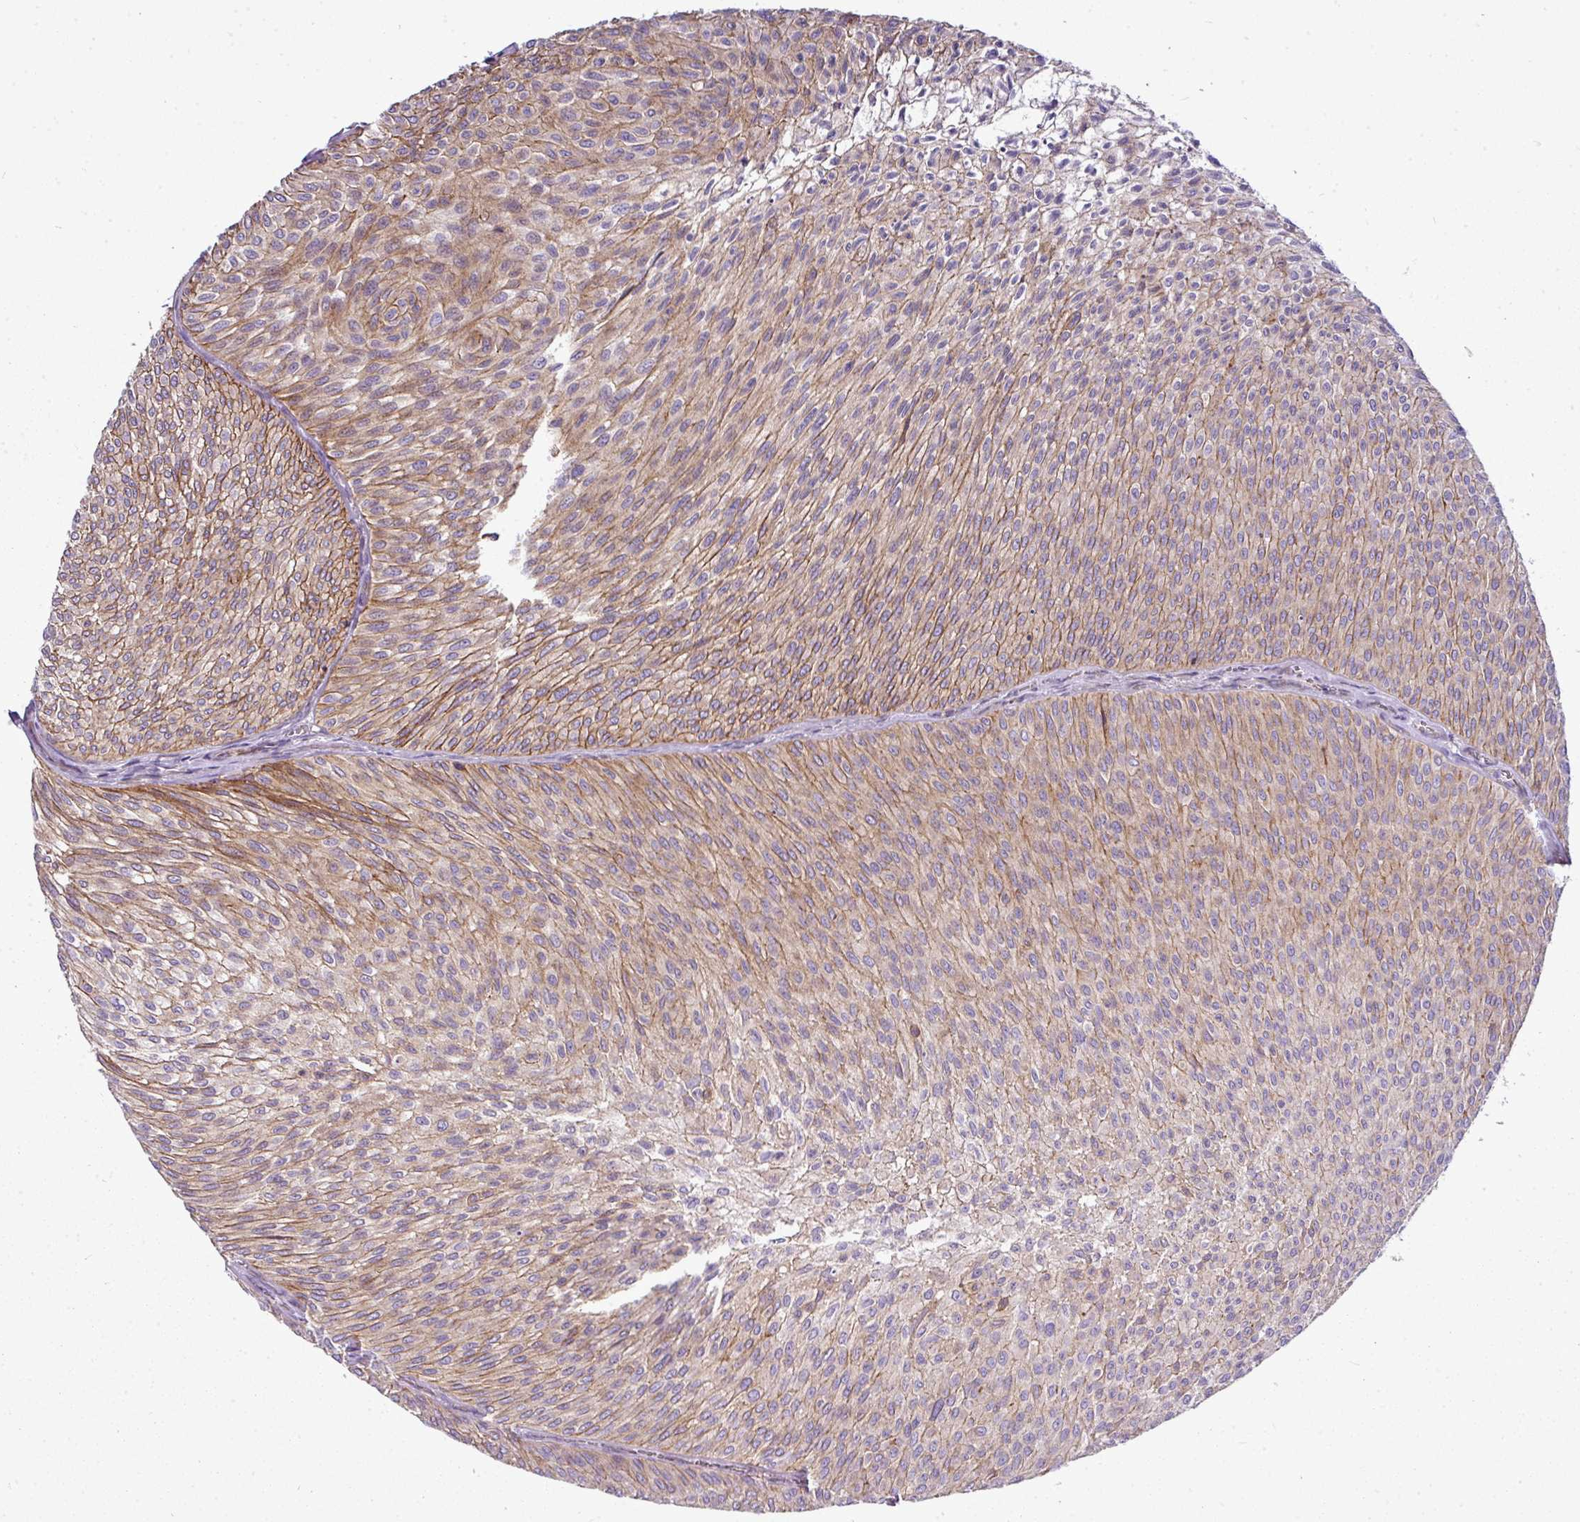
{"staining": {"intensity": "moderate", "quantity": "25%-75%", "location": "cytoplasmic/membranous"}, "tissue": "urothelial cancer", "cell_type": "Tumor cells", "image_type": "cancer", "snomed": [{"axis": "morphology", "description": "Urothelial carcinoma, Low grade"}, {"axis": "topography", "description": "Urinary bladder"}], "caption": "Urothelial cancer stained with immunohistochemistry (IHC) shows moderate cytoplasmic/membranous staining in approximately 25%-75% of tumor cells.", "gene": "GAN", "patient": {"sex": "male", "age": 91}}